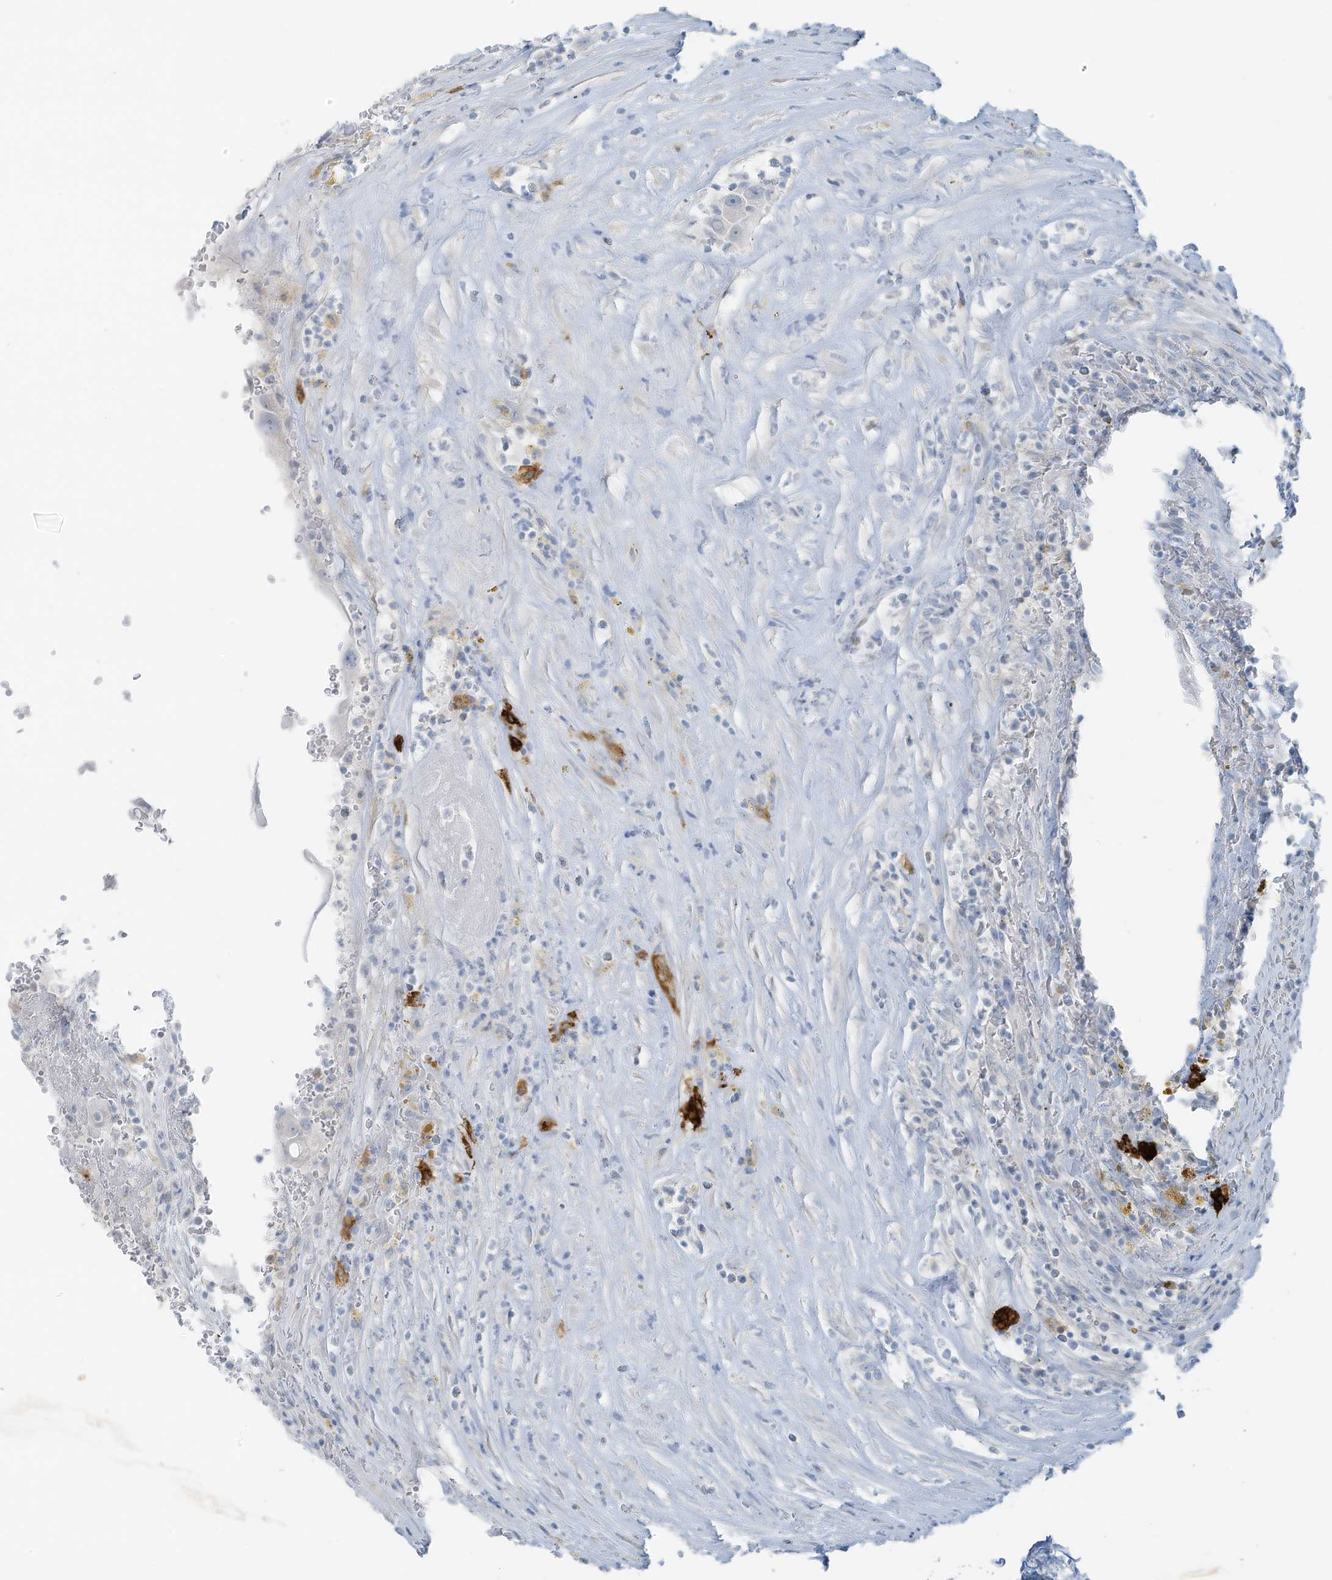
{"staining": {"intensity": "negative", "quantity": "none", "location": "none"}, "tissue": "thyroid cancer", "cell_type": "Tumor cells", "image_type": "cancer", "snomed": [{"axis": "morphology", "description": "Papillary adenocarcinoma, NOS"}, {"axis": "topography", "description": "Thyroid gland"}], "caption": "Immunohistochemistry image of neoplastic tissue: thyroid cancer stained with DAB (3,3'-diaminobenzidine) reveals no significant protein positivity in tumor cells.", "gene": "SLC25A43", "patient": {"sex": "male", "age": 77}}